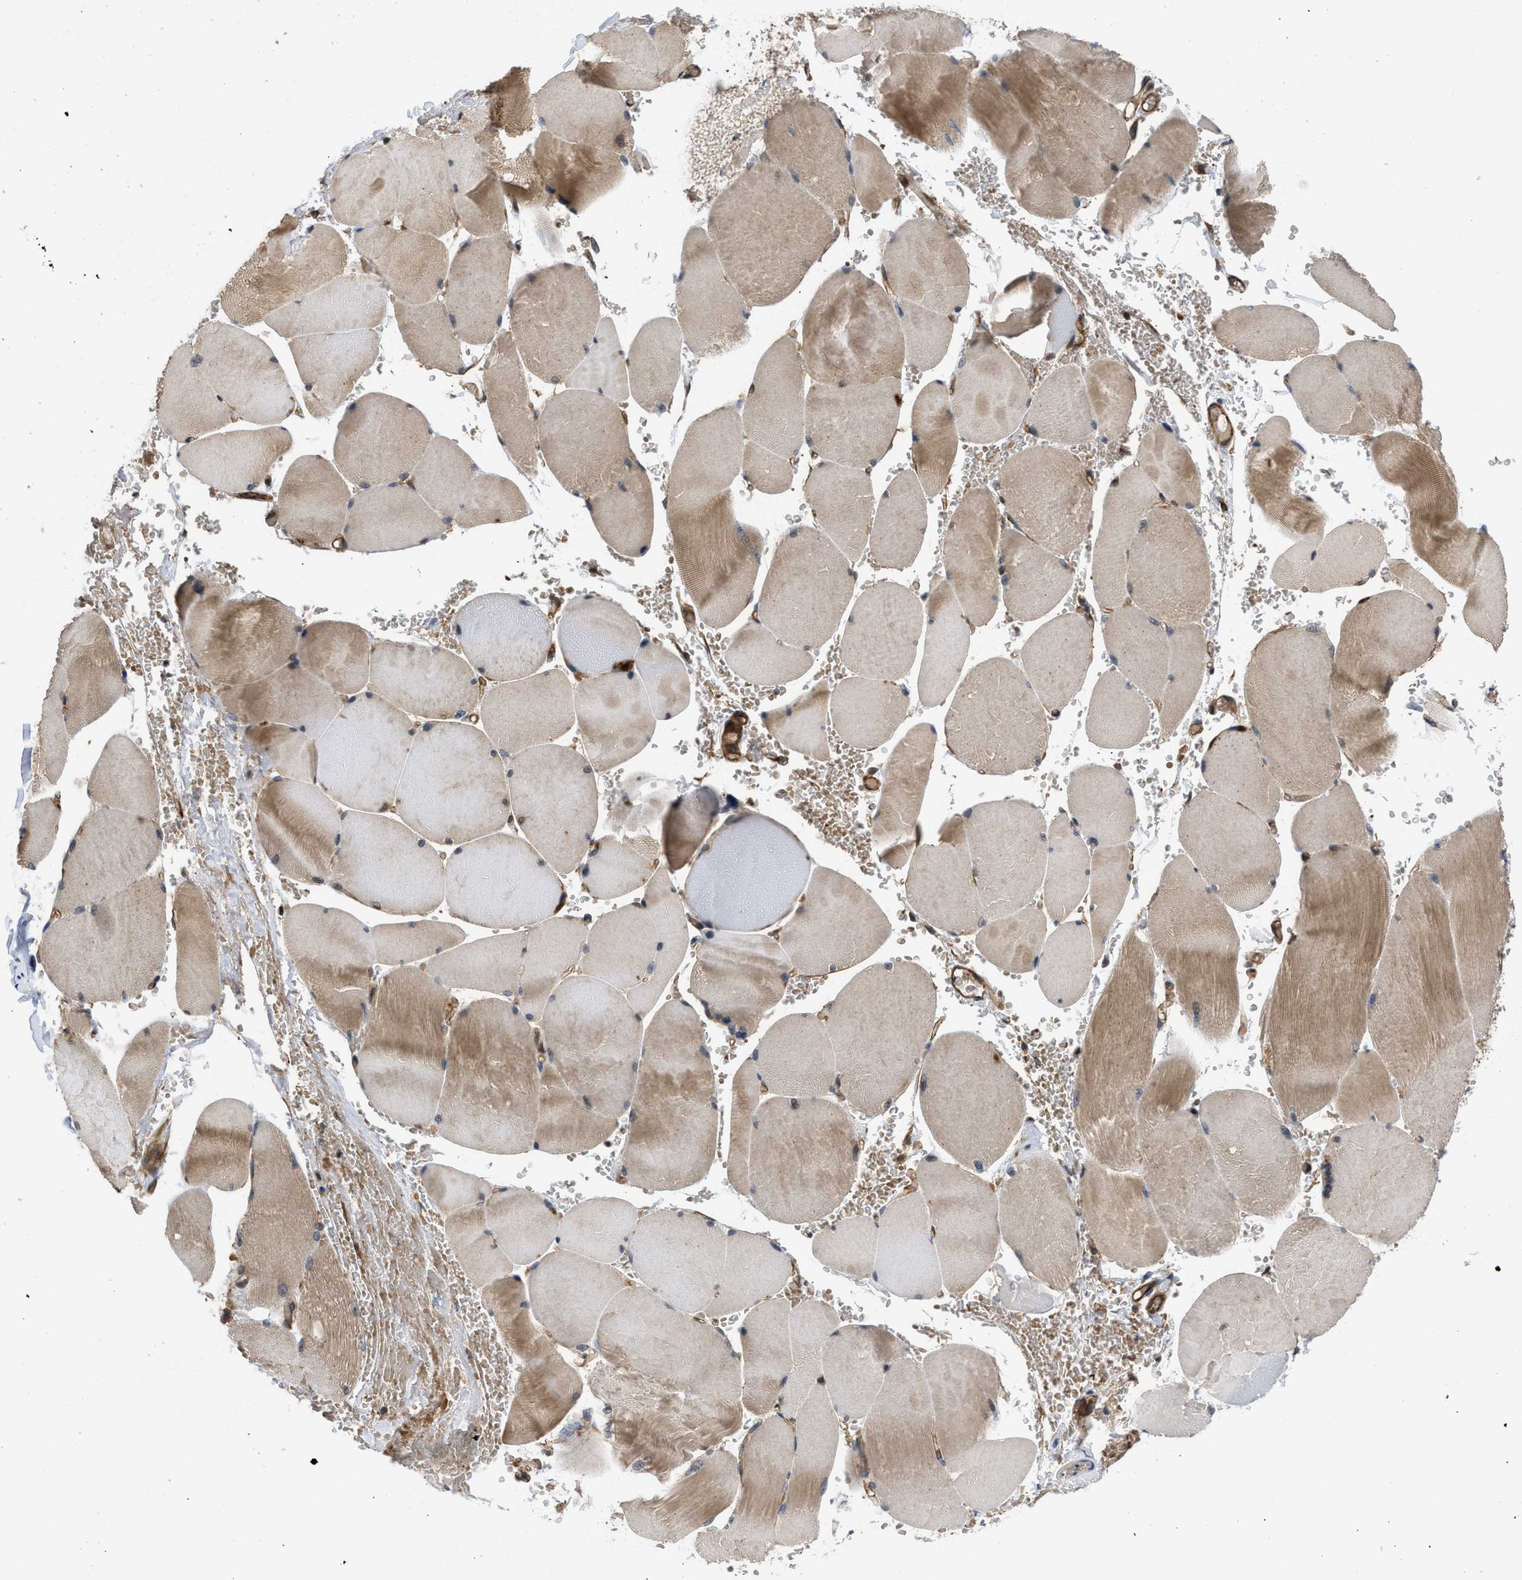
{"staining": {"intensity": "moderate", "quantity": "25%-75%", "location": "cytoplasmic/membranous"}, "tissue": "skeletal muscle", "cell_type": "Myocytes", "image_type": "normal", "snomed": [{"axis": "morphology", "description": "Normal tissue, NOS"}, {"axis": "topography", "description": "Skin"}, {"axis": "topography", "description": "Skeletal muscle"}], "caption": "The micrograph exhibits staining of unremarkable skeletal muscle, revealing moderate cytoplasmic/membranous protein staining (brown color) within myocytes. The protein is shown in brown color, while the nuclei are stained blue.", "gene": "GPATCH2L", "patient": {"sex": "male", "age": 83}}